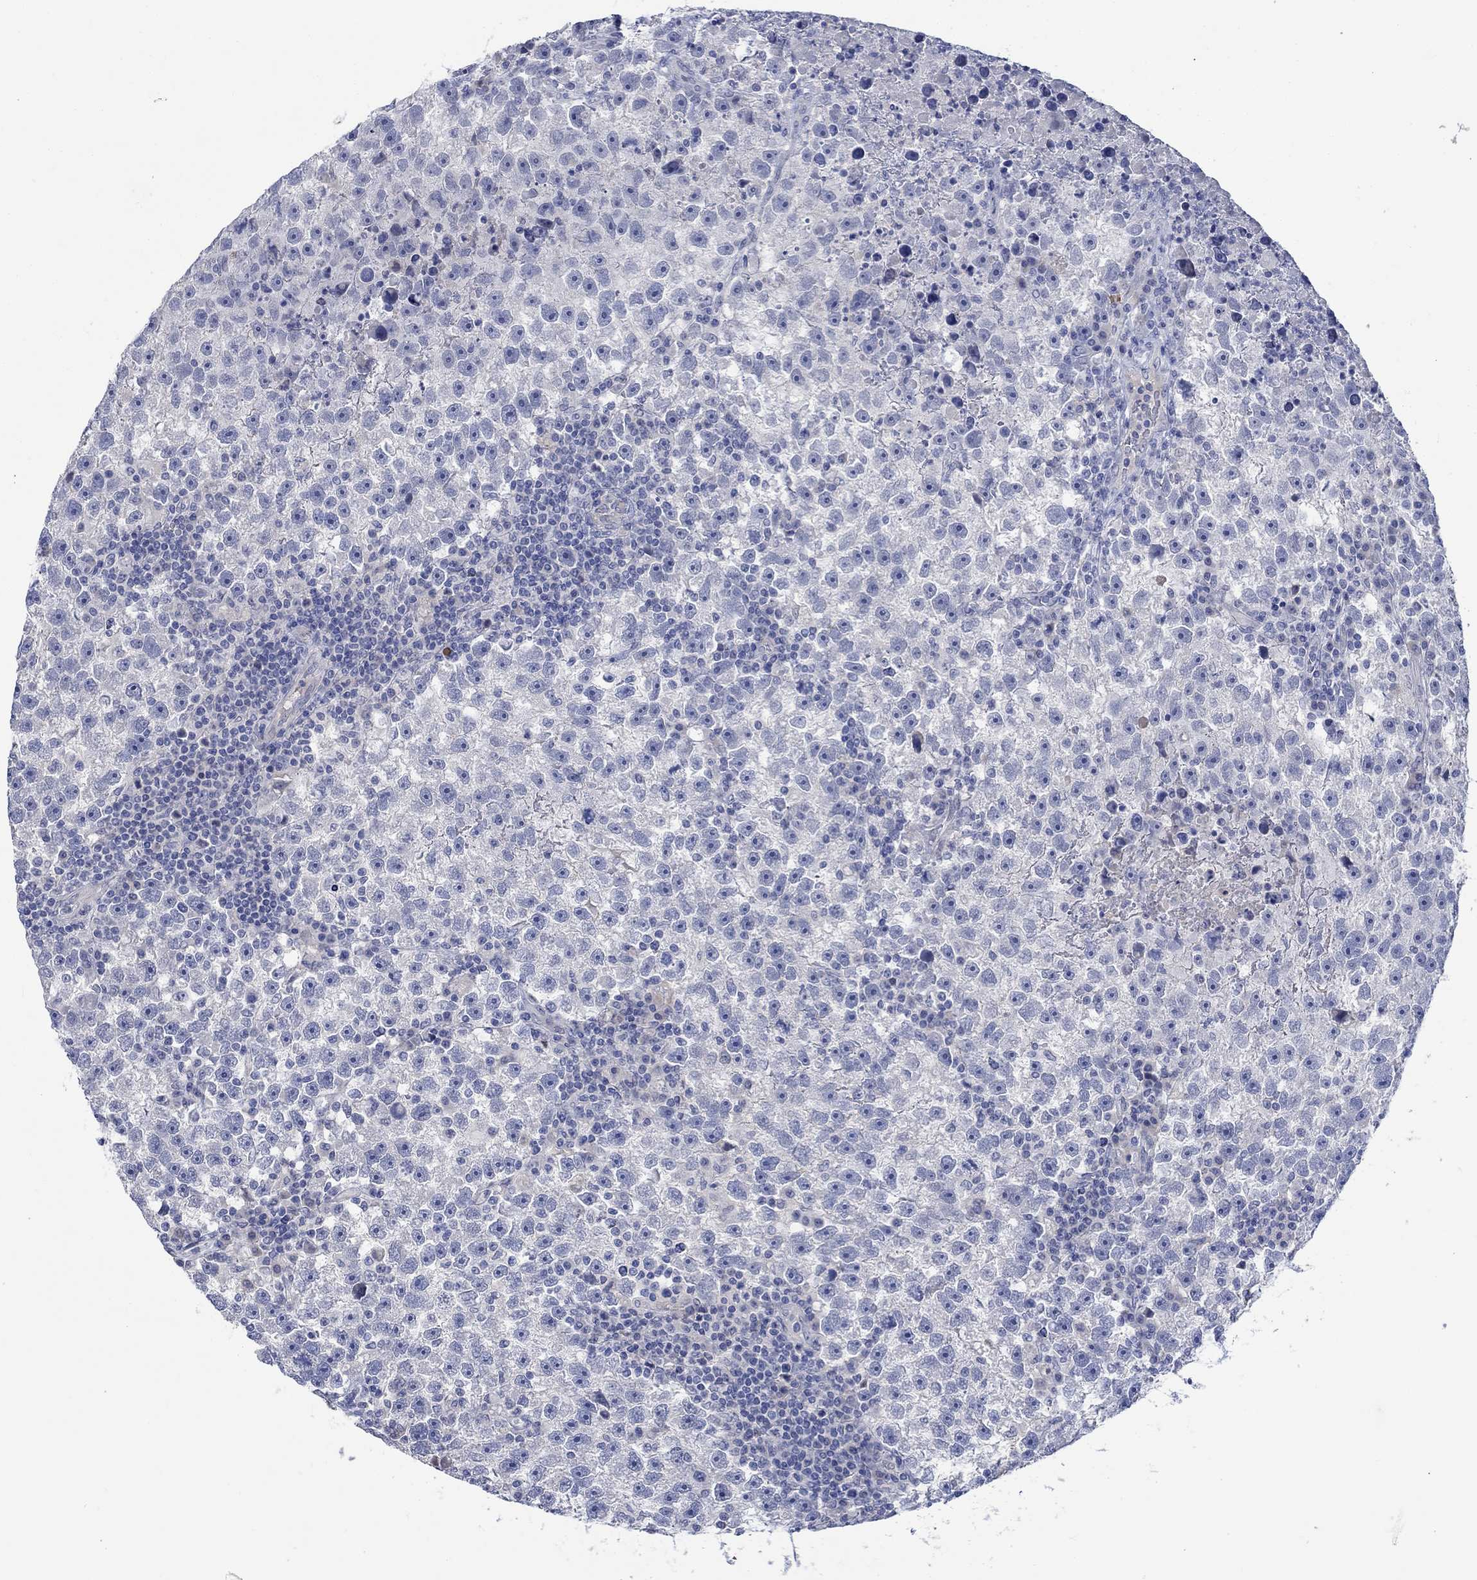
{"staining": {"intensity": "negative", "quantity": "none", "location": "none"}, "tissue": "testis cancer", "cell_type": "Tumor cells", "image_type": "cancer", "snomed": [{"axis": "morphology", "description": "Seminoma, NOS"}, {"axis": "topography", "description": "Testis"}], "caption": "This is an immunohistochemistry (IHC) photomicrograph of testis cancer. There is no staining in tumor cells.", "gene": "DLK1", "patient": {"sex": "male", "age": 47}}